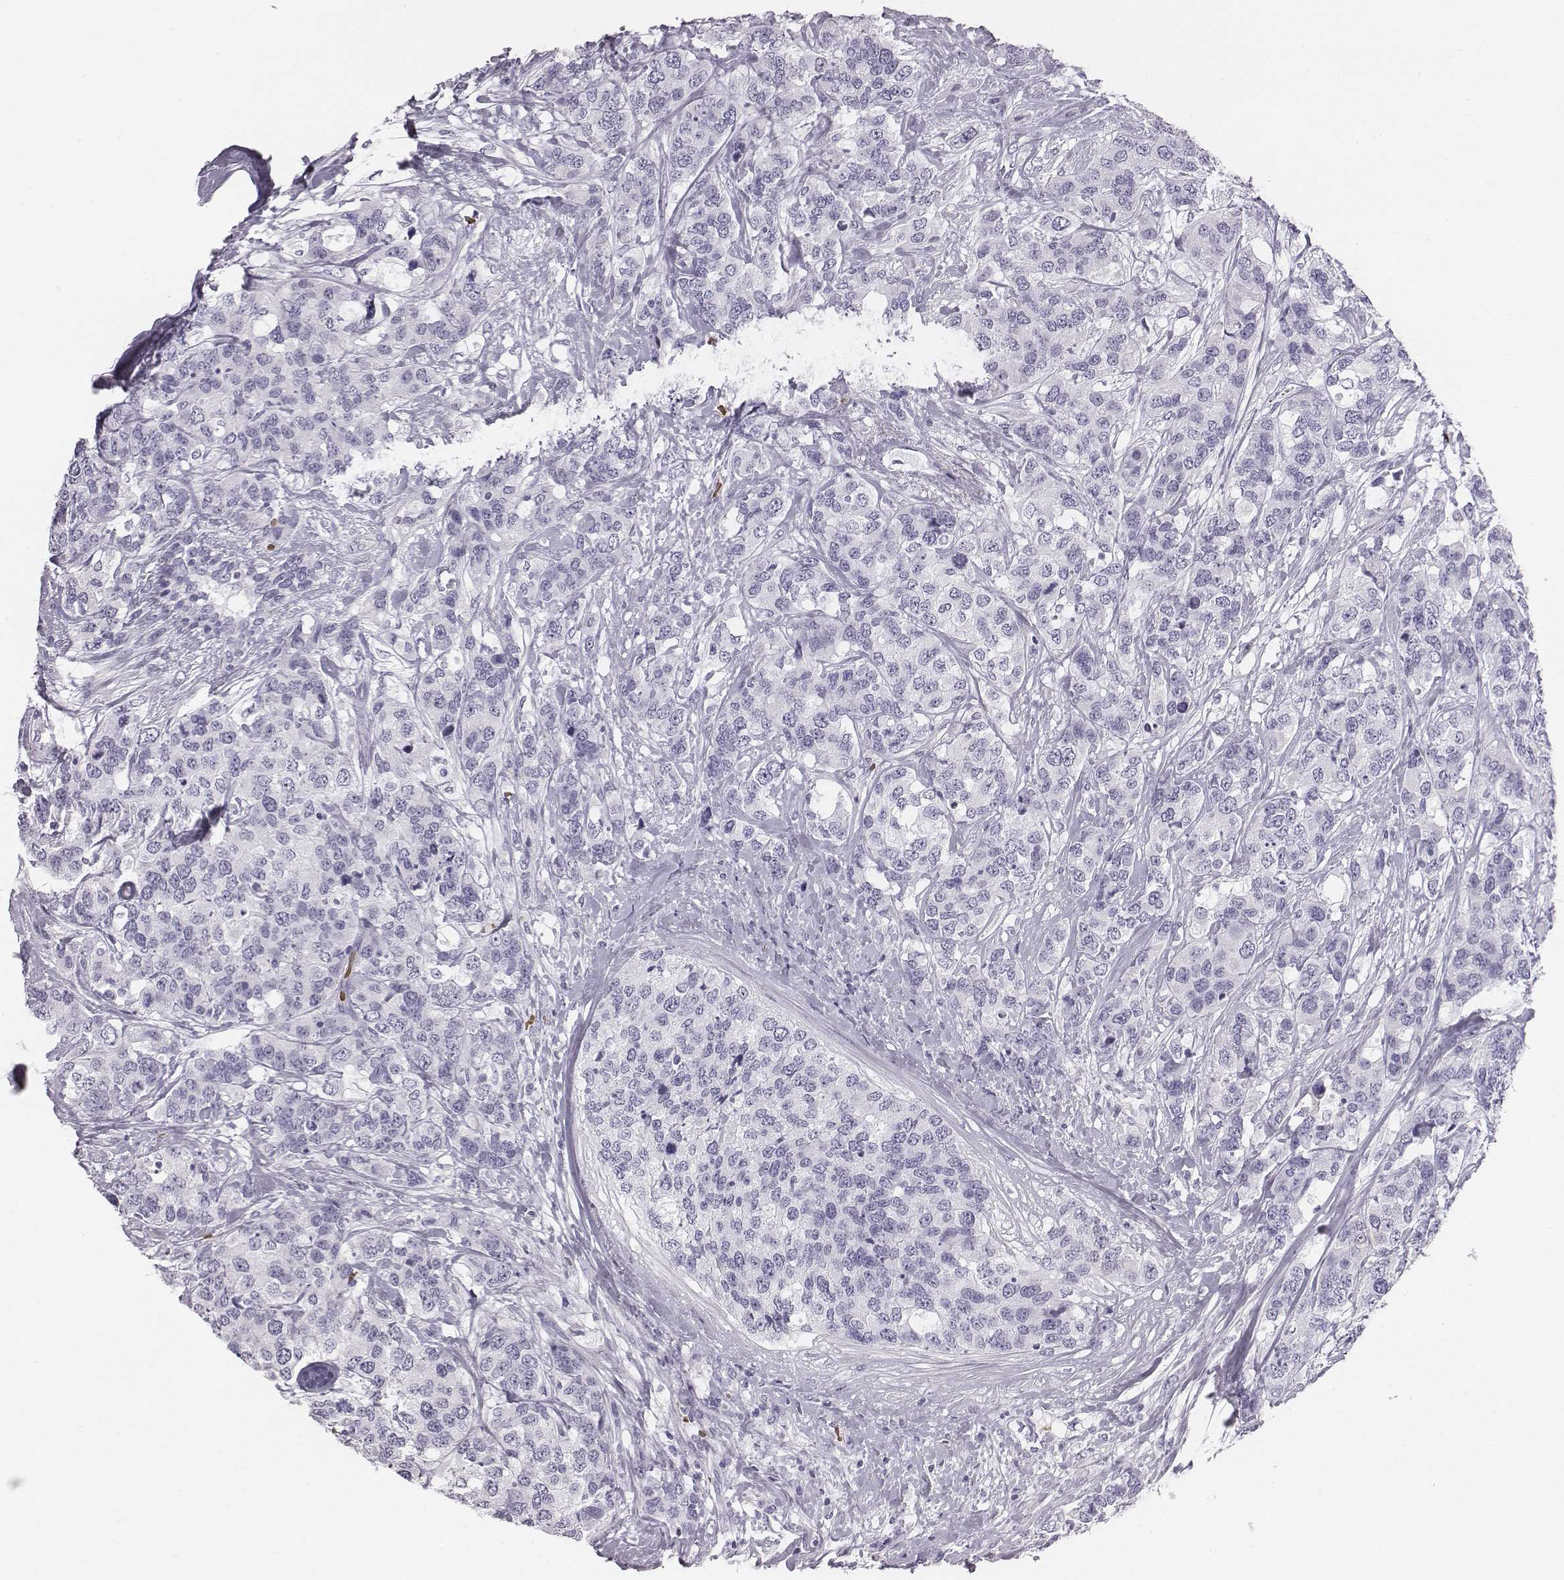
{"staining": {"intensity": "negative", "quantity": "none", "location": "none"}, "tissue": "breast cancer", "cell_type": "Tumor cells", "image_type": "cancer", "snomed": [{"axis": "morphology", "description": "Lobular carcinoma"}, {"axis": "topography", "description": "Breast"}], "caption": "Immunohistochemical staining of lobular carcinoma (breast) exhibits no significant expression in tumor cells. The staining was performed using DAB (3,3'-diaminobenzidine) to visualize the protein expression in brown, while the nuclei were stained in blue with hematoxylin (Magnification: 20x).", "gene": "HBZ", "patient": {"sex": "female", "age": 59}}